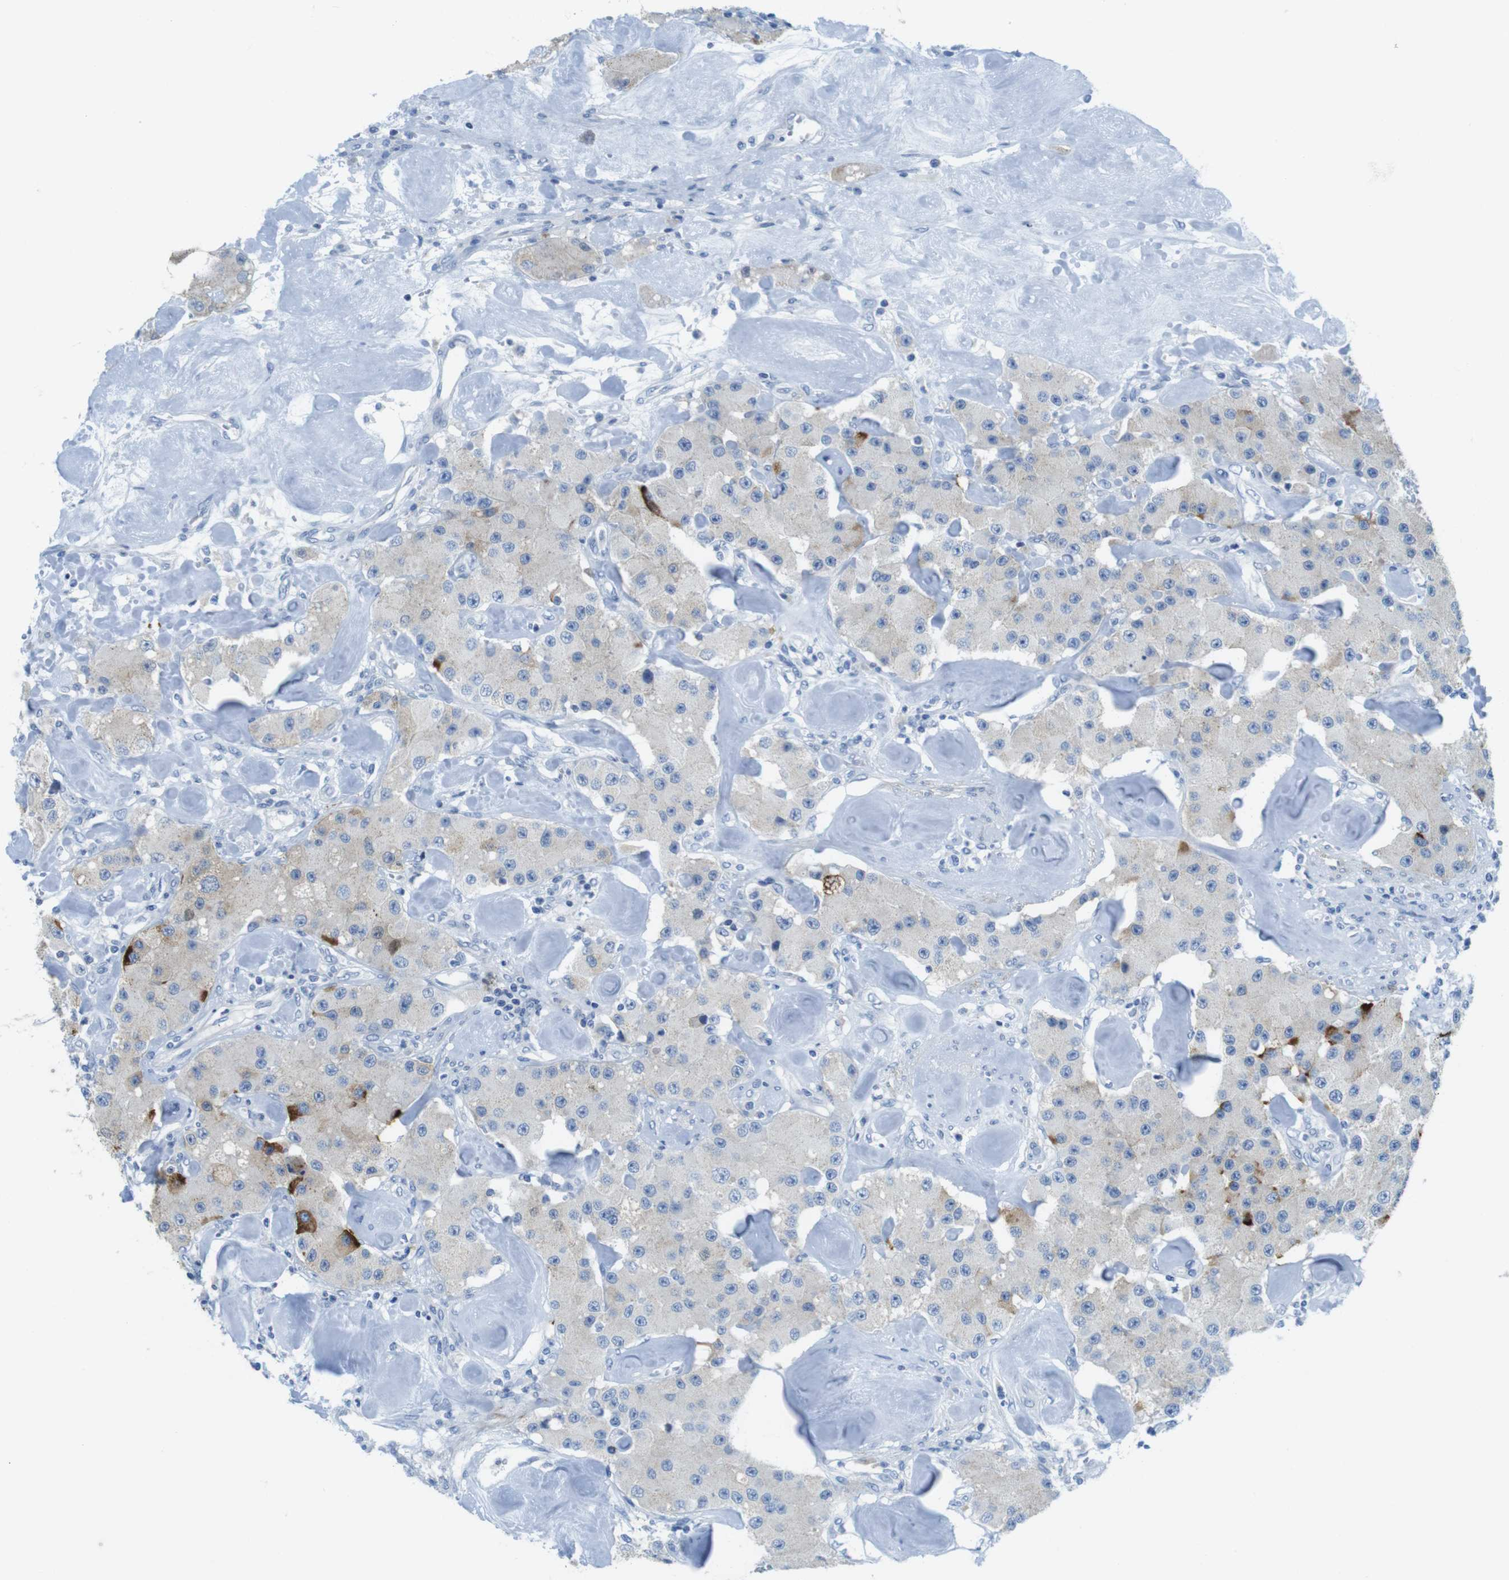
{"staining": {"intensity": "weak", "quantity": "<25%", "location": "cytoplasmic/membranous"}, "tissue": "carcinoid", "cell_type": "Tumor cells", "image_type": "cancer", "snomed": [{"axis": "morphology", "description": "Carcinoid, malignant, NOS"}, {"axis": "topography", "description": "Pancreas"}], "caption": "Immunohistochemistry (IHC) of human carcinoid shows no expression in tumor cells.", "gene": "ASIC5", "patient": {"sex": "male", "age": 41}}